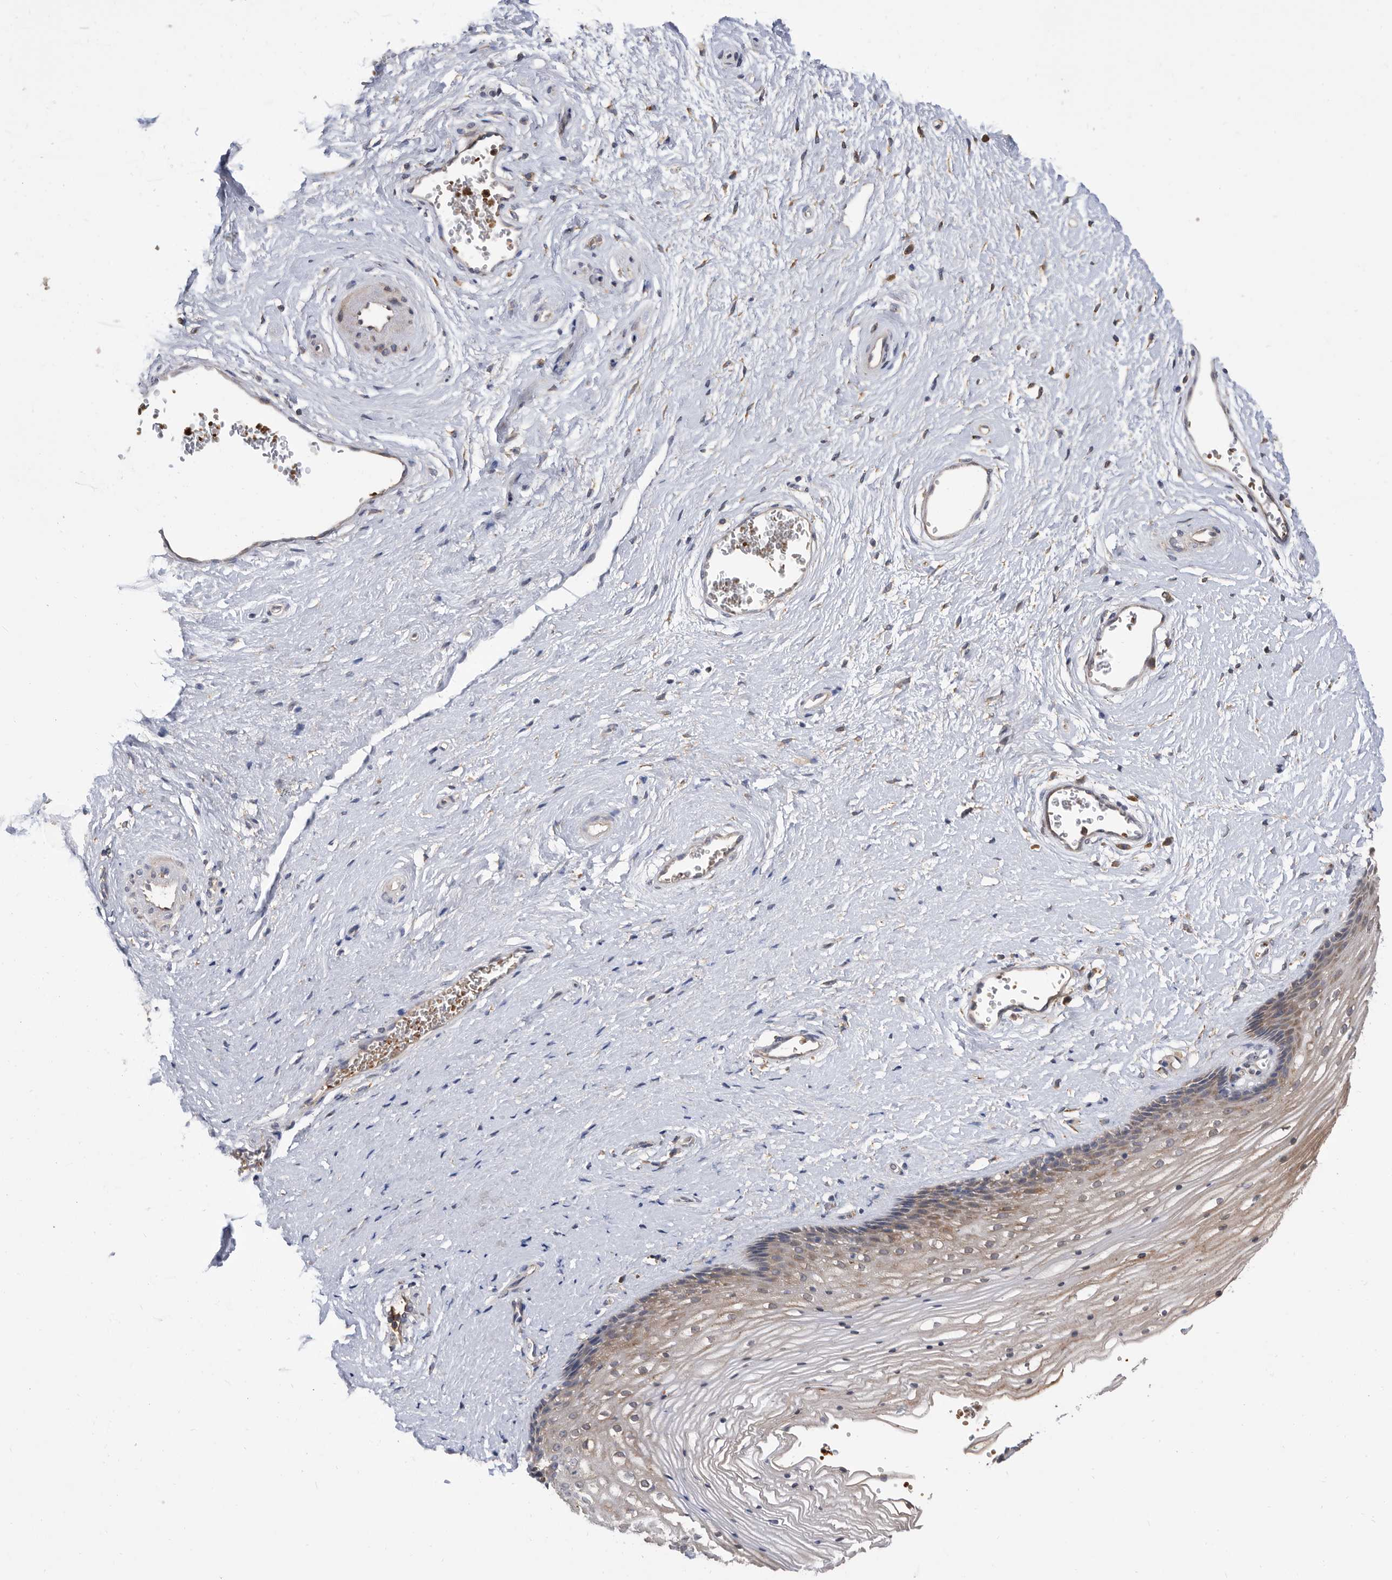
{"staining": {"intensity": "moderate", "quantity": "<25%", "location": "cytoplasmic/membranous"}, "tissue": "vagina", "cell_type": "Squamous epithelial cells", "image_type": "normal", "snomed": [{"axis": "morphology", "description": "Normal tissue, NOS"}, {"axis": "topography", "description": "Vagina"}], "caption": "Immunohistochemistry histopathology image of benign vagina stained for a protein (brown), which demonstrates low levels of moderate cytoplasmic/membranous staining in about <25% of squamous epithelial cells.", "gene": "CRISPLD2", "patient": {"sex": "female", "age": 46}}